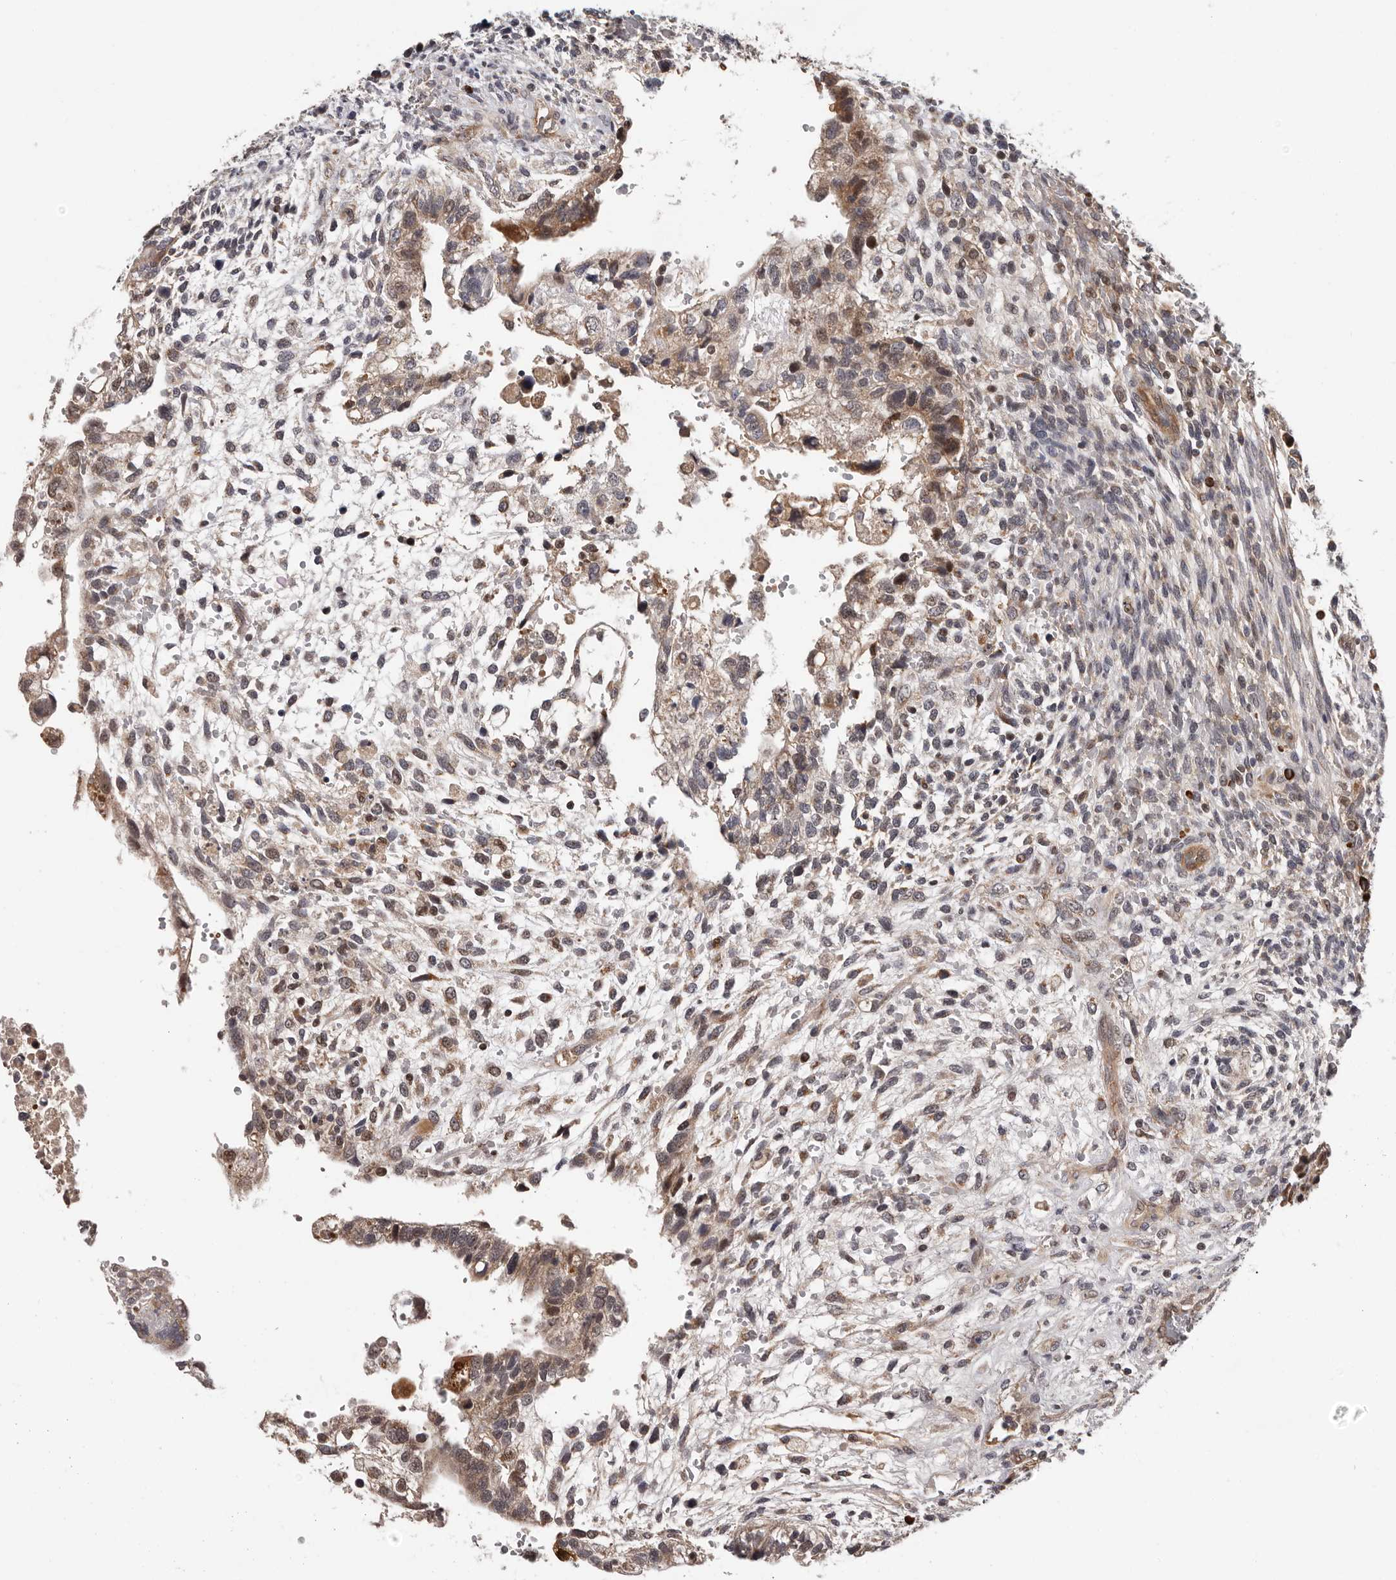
{"staining": {"intensity": "moderate", "quantity": ">75%", "location": "cytoplasmic/membranous"}, "tissue": "testis cancer", "cell_type": "Tumor cells", "image_type": "cancer", "snomed": [{"axis": "morphology", "description": "Carcinoma, Embryonal, NOS"}, {"axis": "topography", "description": "Testis"}], "caption": "Immunohistochemistry (DAB) staining of testis cancer displays moderate cytoplasmic/membranous protein staining in approximately >75% of tumor cells. (DAB IHC with brightfield microscopy, high magnification).", "gene": "MED8", "patient": {"sex": "male", "age": 37}}